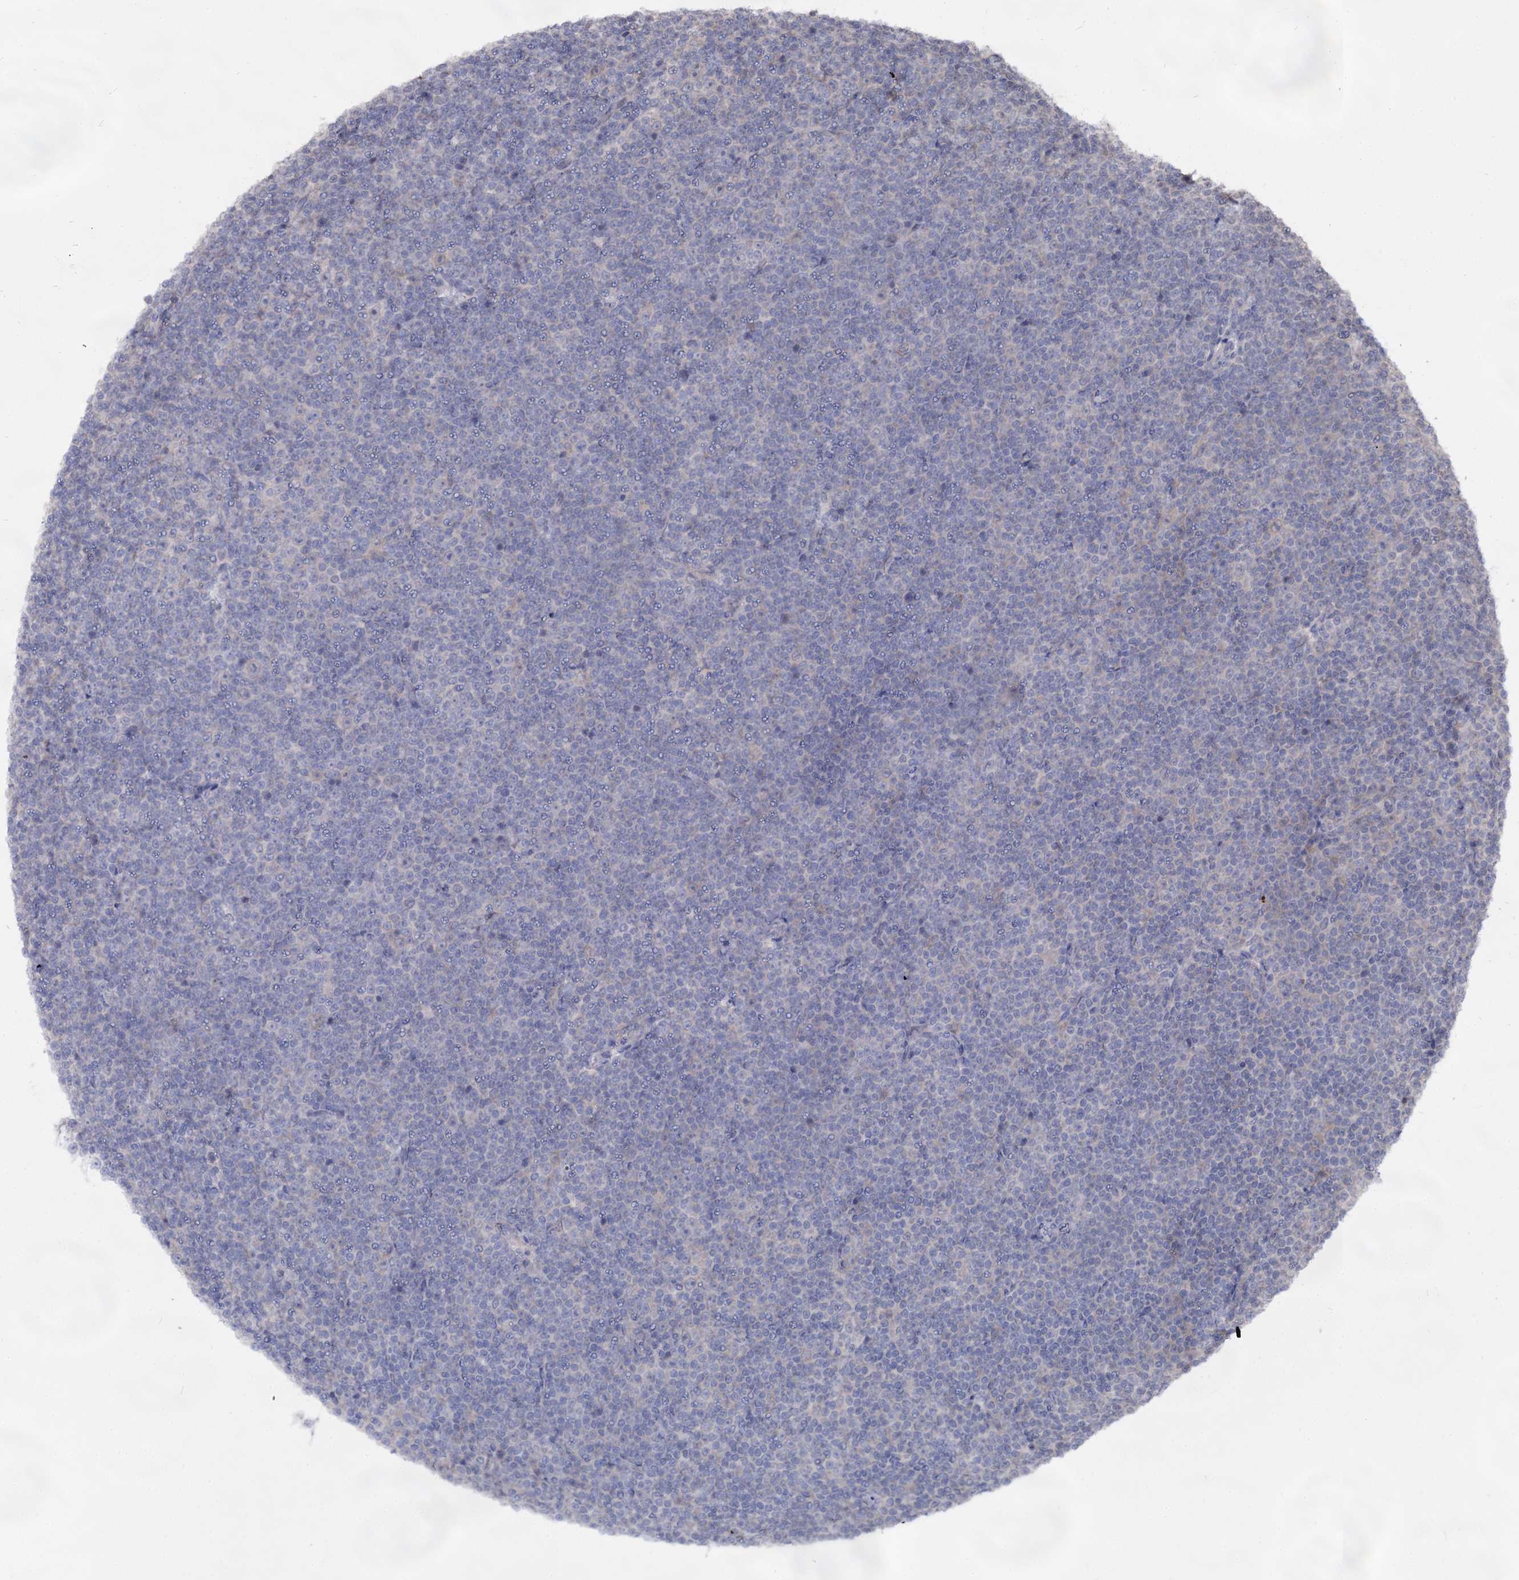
{"staining": {"intensity": "negative", "quantity": "none", "location": "none"}, "tissue": "lymphoma", "cell_type": "Tumor cells", "image_type": "cancer", "snomed": [{"axis": "morphology", "description": "Malignant lymphoma, non-Hodgkin's type, Low grade"}, {"axis": "topography", "description": "Lymph node"}], "caption": "Immunohistochemical staining of human lymphoma reveals no significant expression in tumor cells. (DAB immunohistochemistry visualized using brightfield microscopy, high magnification).", "gene": "ARFIP2", "patient": {"sex": "female", "age": 67}}